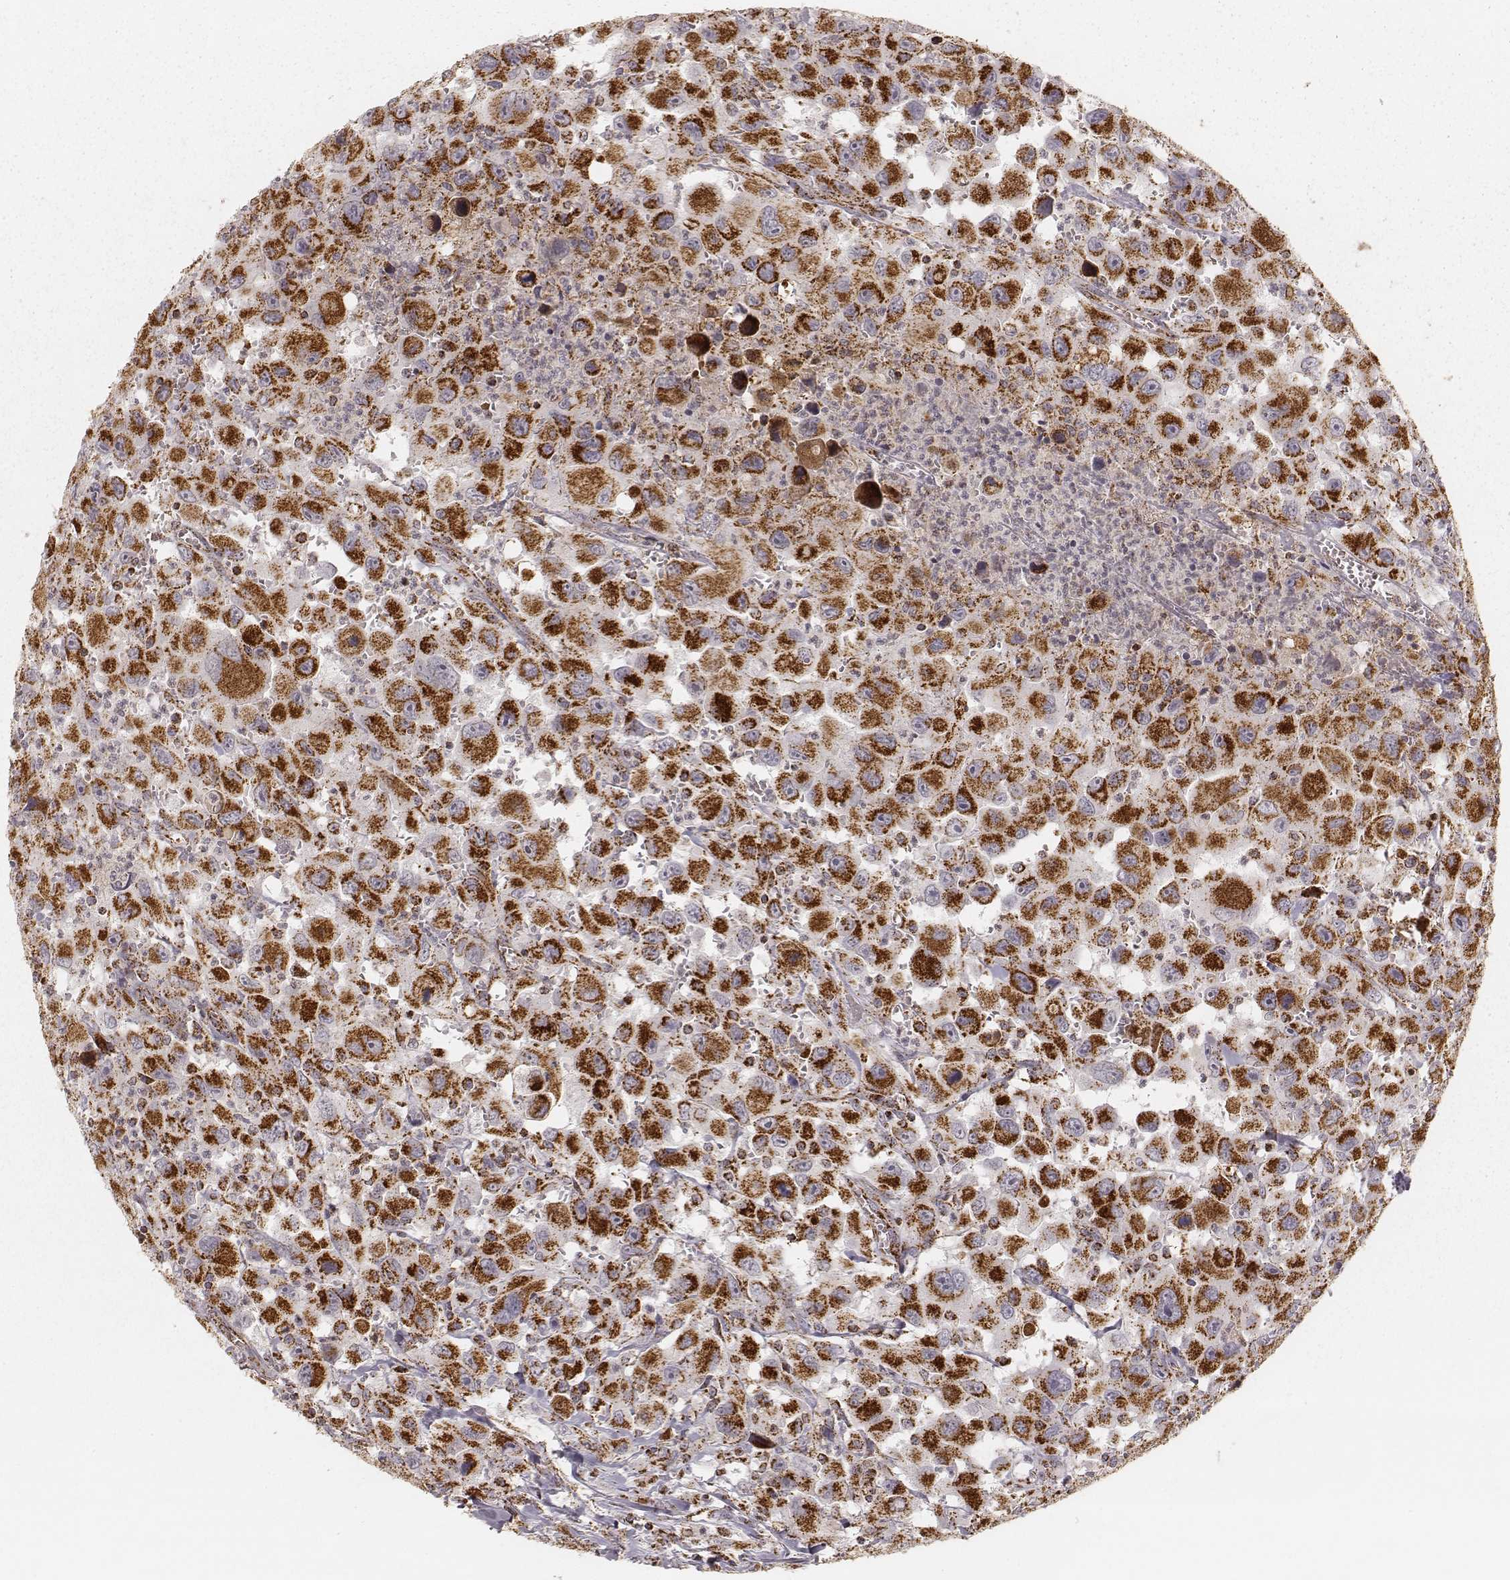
{"staining": {"intensity": "strong", "quantity": ">75%", "location": "cytoplasmic/membranous"}, "tissue": "head and neck cancer", "cell_type": "Tumor cells", "image_type": "cancer", "snomed": [{"axis": "morphology", "description": "Squamous cell carcinoma, NOS"}, {"axis": "morphology", "description": "Squamous cell carcinoma, metastatic, NOS"}, {"axis": "topography", "description": "Oral tissue"}, {"axis": "topography", "description": "Head-Neck"}], "caption": "Strong cytoplasmic/membranous staining for a protein is seen in about >75% of tumor cells of head and neck cancer using IHC.", "gene": "CS", "patient": {"sex": "female", "age": 85}}